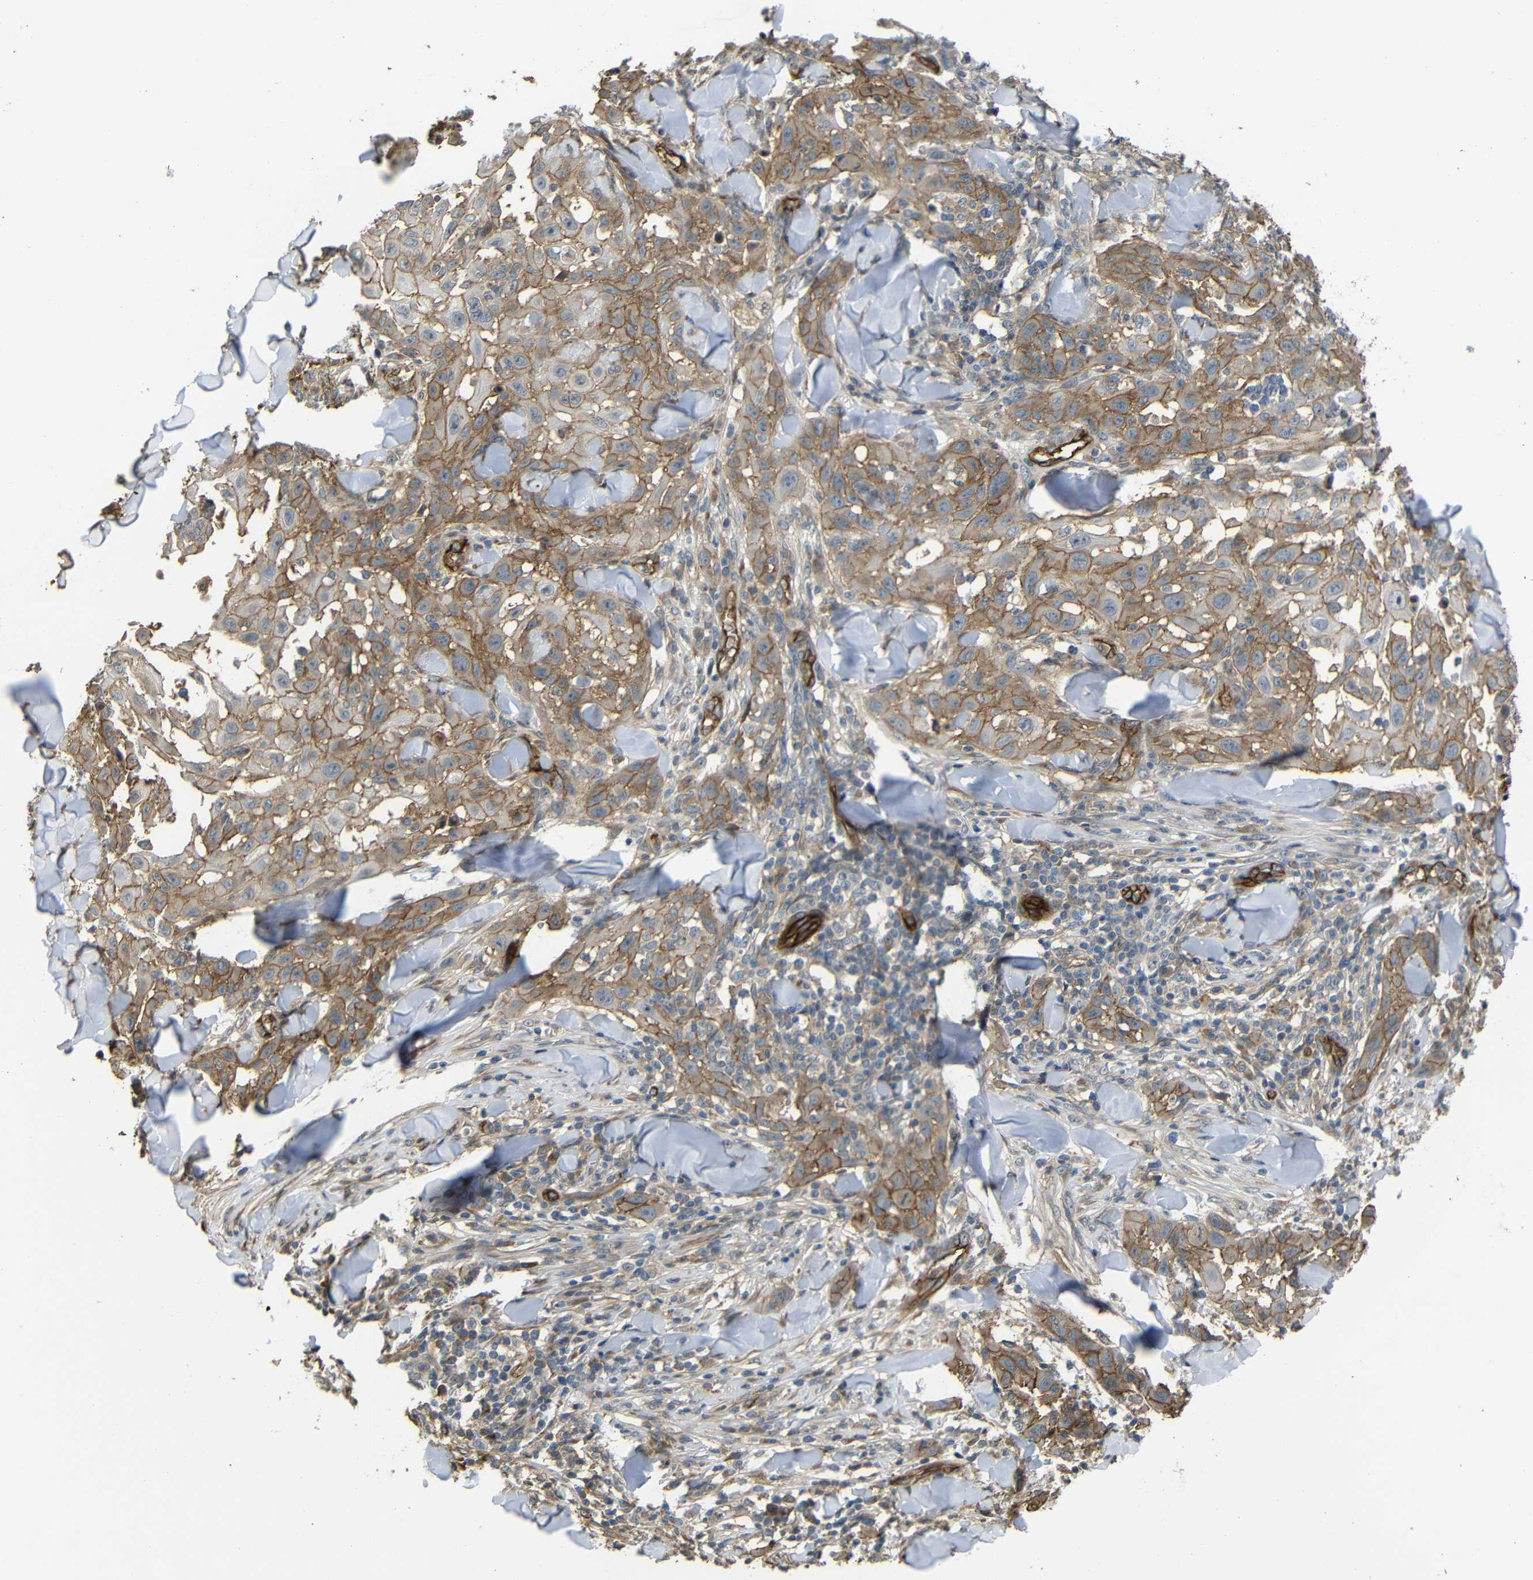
{"staining": {"intensity": "moderate", "quantity": ">75%", "location": "cytoplasmic/membranous"}, "tissue": "skin cancer", "cell_type": "Tumor cells", "image_type": "cancer", "snomed": [{"axis": "morphology", "description": "Squamous cell carcinoma, NOS"}, {"axis": "topography", "description": "Skin"}], "caption": "Skin cancer (squamous cell carcinoma) stained for a protein shows moderate cytoplasmic/membranous positivity in tumor cells.", "gene": "RELL1", "patient": {"sex": "male", "age": 24}}